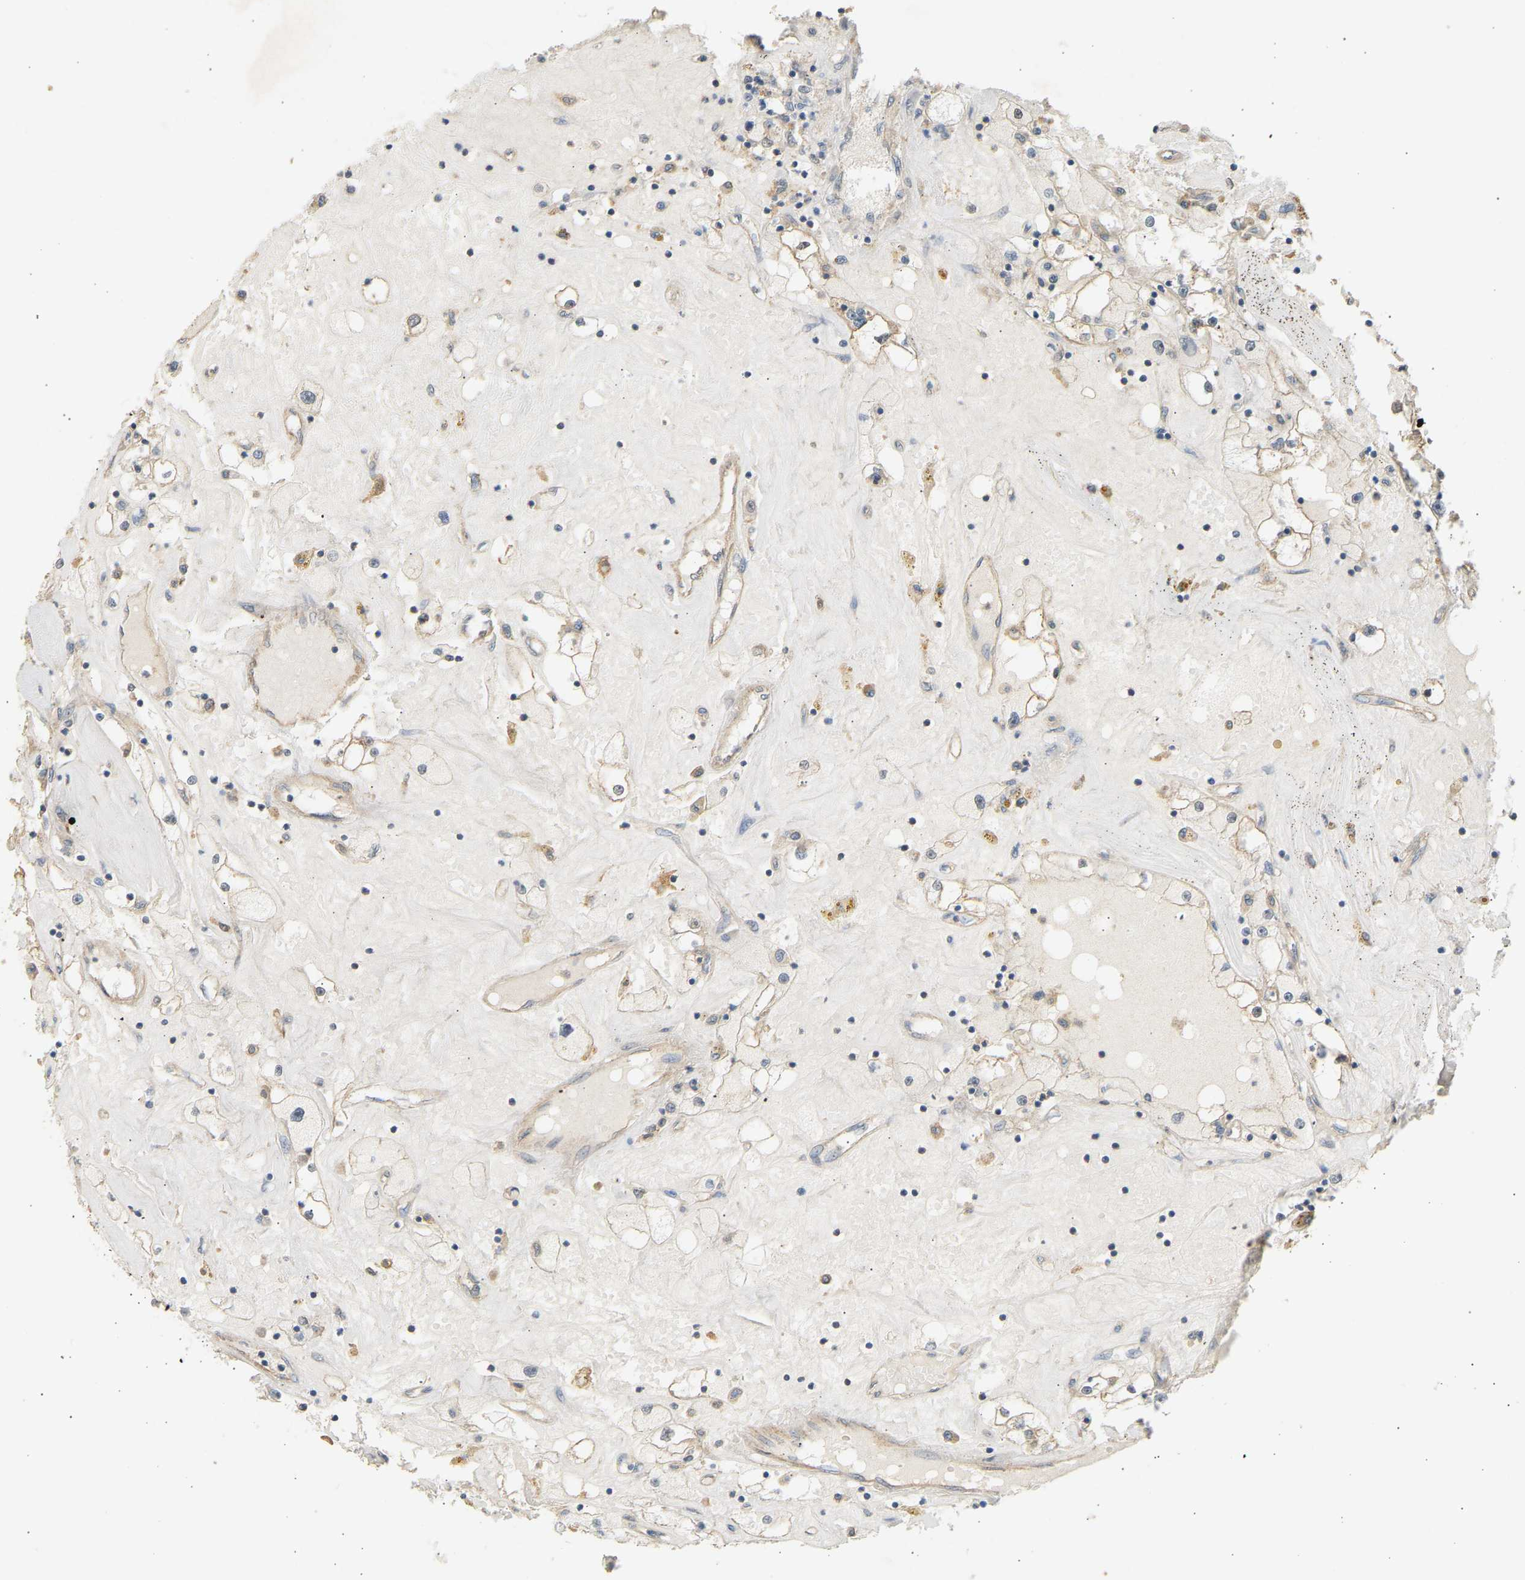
{"staining": {"intensity": "weak", "quantity": "25%-75%", "location": "cytoplasmic/membranous"}, "tissue": "renal cancer", "cell_type": "Tumor cells", "image_type": "cancer", "snomed": [{"axis": "morphology", "description": "Adenocarcinoma, NOS"}, {"axis": "topography", "description": "Kidney"}], "caption": "A histopathology image showing weak cytoplasmic/membranous expression in about 25%-75% of tumor cells in renal adenocarcinoma, as visualized by brown immunohistochemical staining.", "gene": "RGL1", "patient": {"sex": "male", "age": 56}}